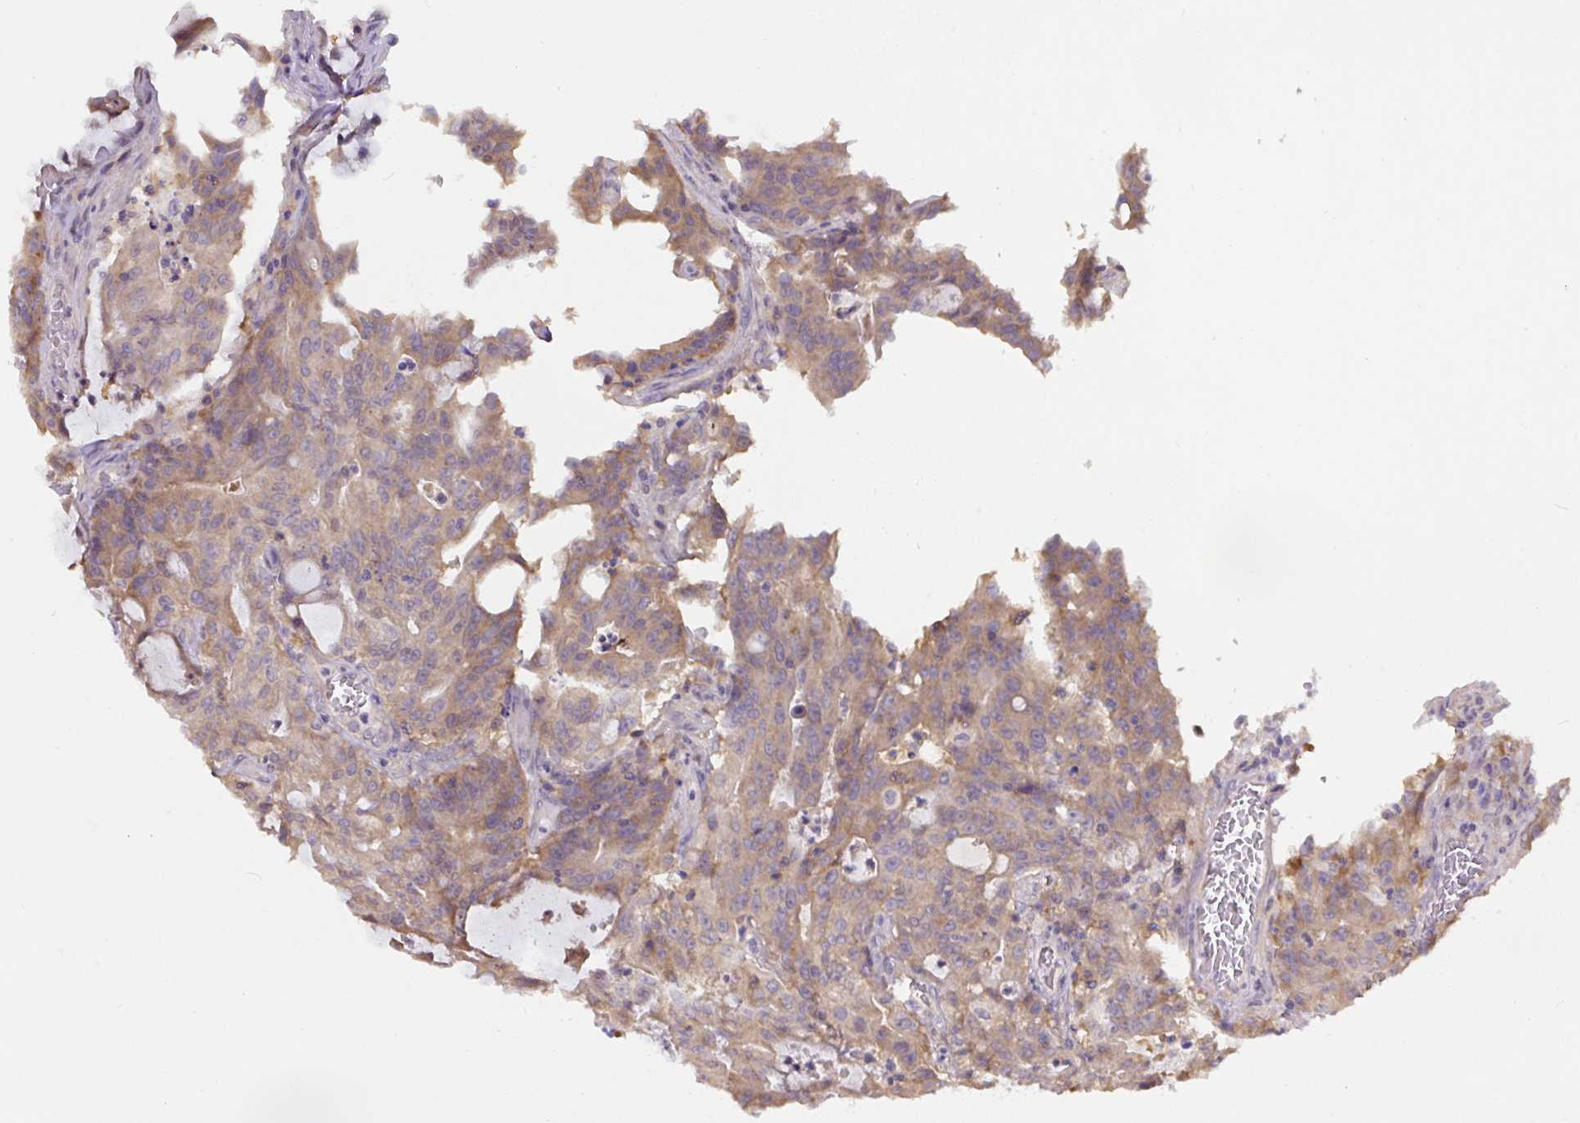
{"staining": {"intensity": "weak", "quantity": ">75%", "location": "cytoplasmic/membranous"}, "tissue": "colorectal cancer", "cell_type": "Tumor cells", "image_type": "cancer", "snomed": [{"axis": "morphology", "description": "Adenocarcinoma, NOS"}, {"axis": "topography", "description": "Colon"}], "caption": "Immunohistochemical staining of human adenocarcinoma (colorectal) demonstrates weak cytoplasmic/membranous protein positivity in approximately >75% of tumor cells.", "gene": "ST13", "patient": {"sex": "male", "age": 83}}